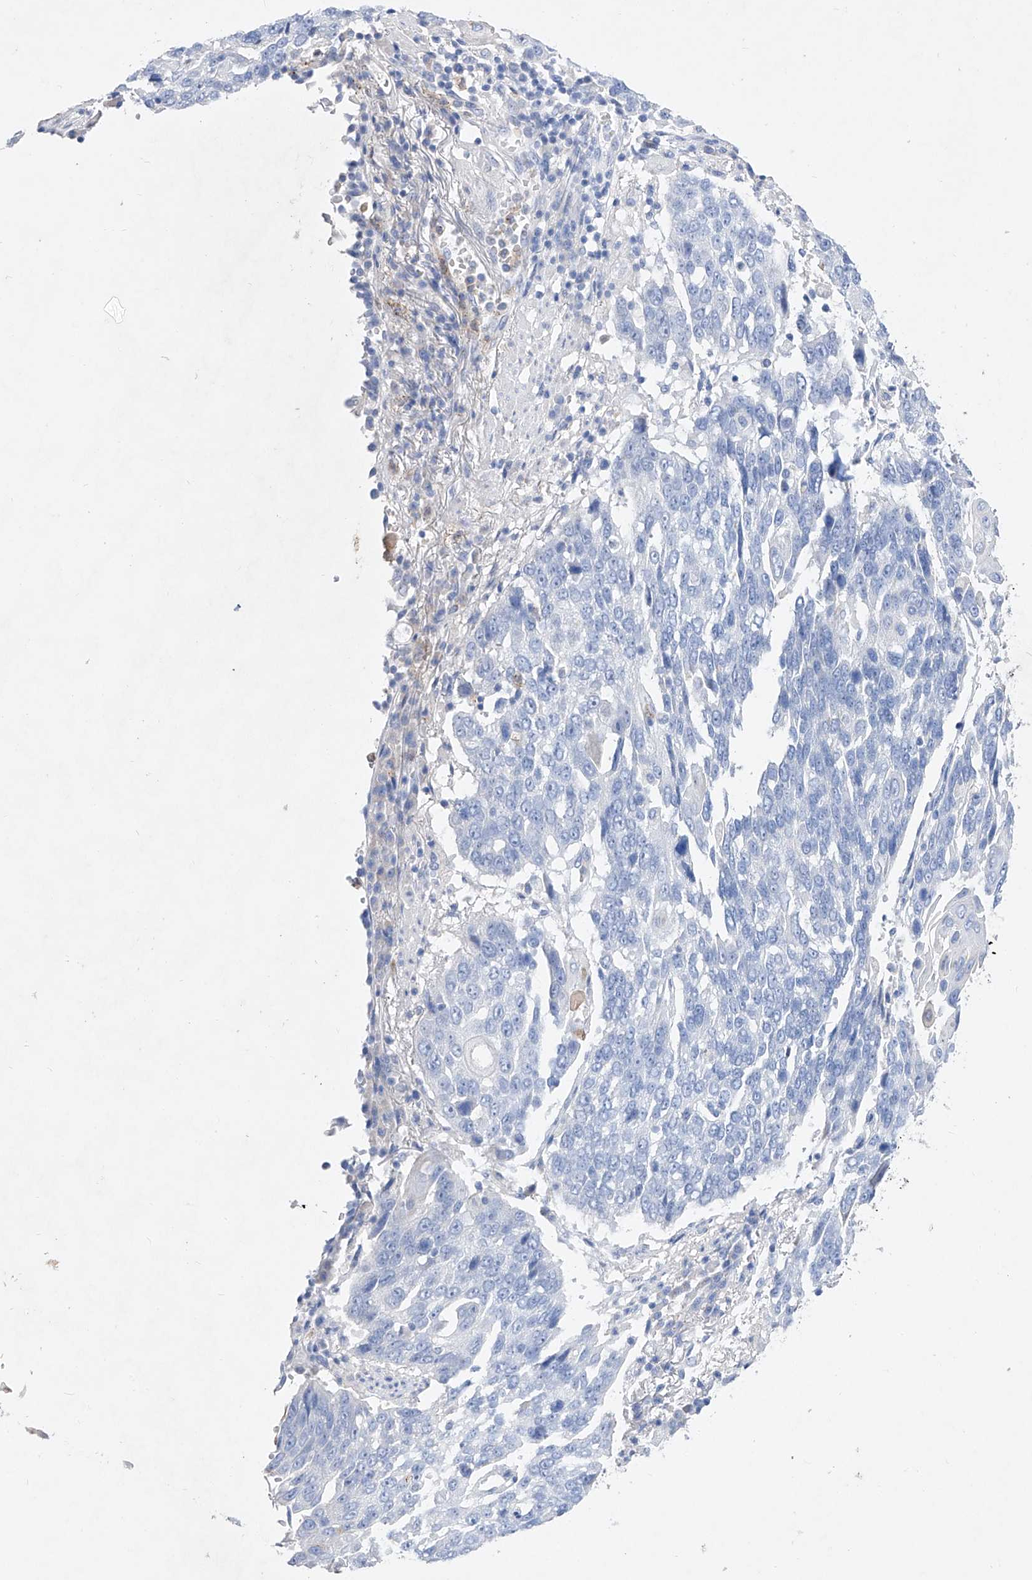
{"staining": {"intensity": "negative", "quantity": "none", "location": "none"}, "tissue": "lung cancer", "cell_type": "Tumor cells", "image_type": "cancer", "snomed": [{"axis": "morphology", "description": "Squamous cell carcinoma, NOS"}, {"axis": "topography", "description": "Lung"}], "caption": "The photomicrograph exhibits no significant positivity in tumor cells of lung squamous cell carcinoma.", "gene": "TM7SF2", "patient": {"sex": "male", "age": 66}}